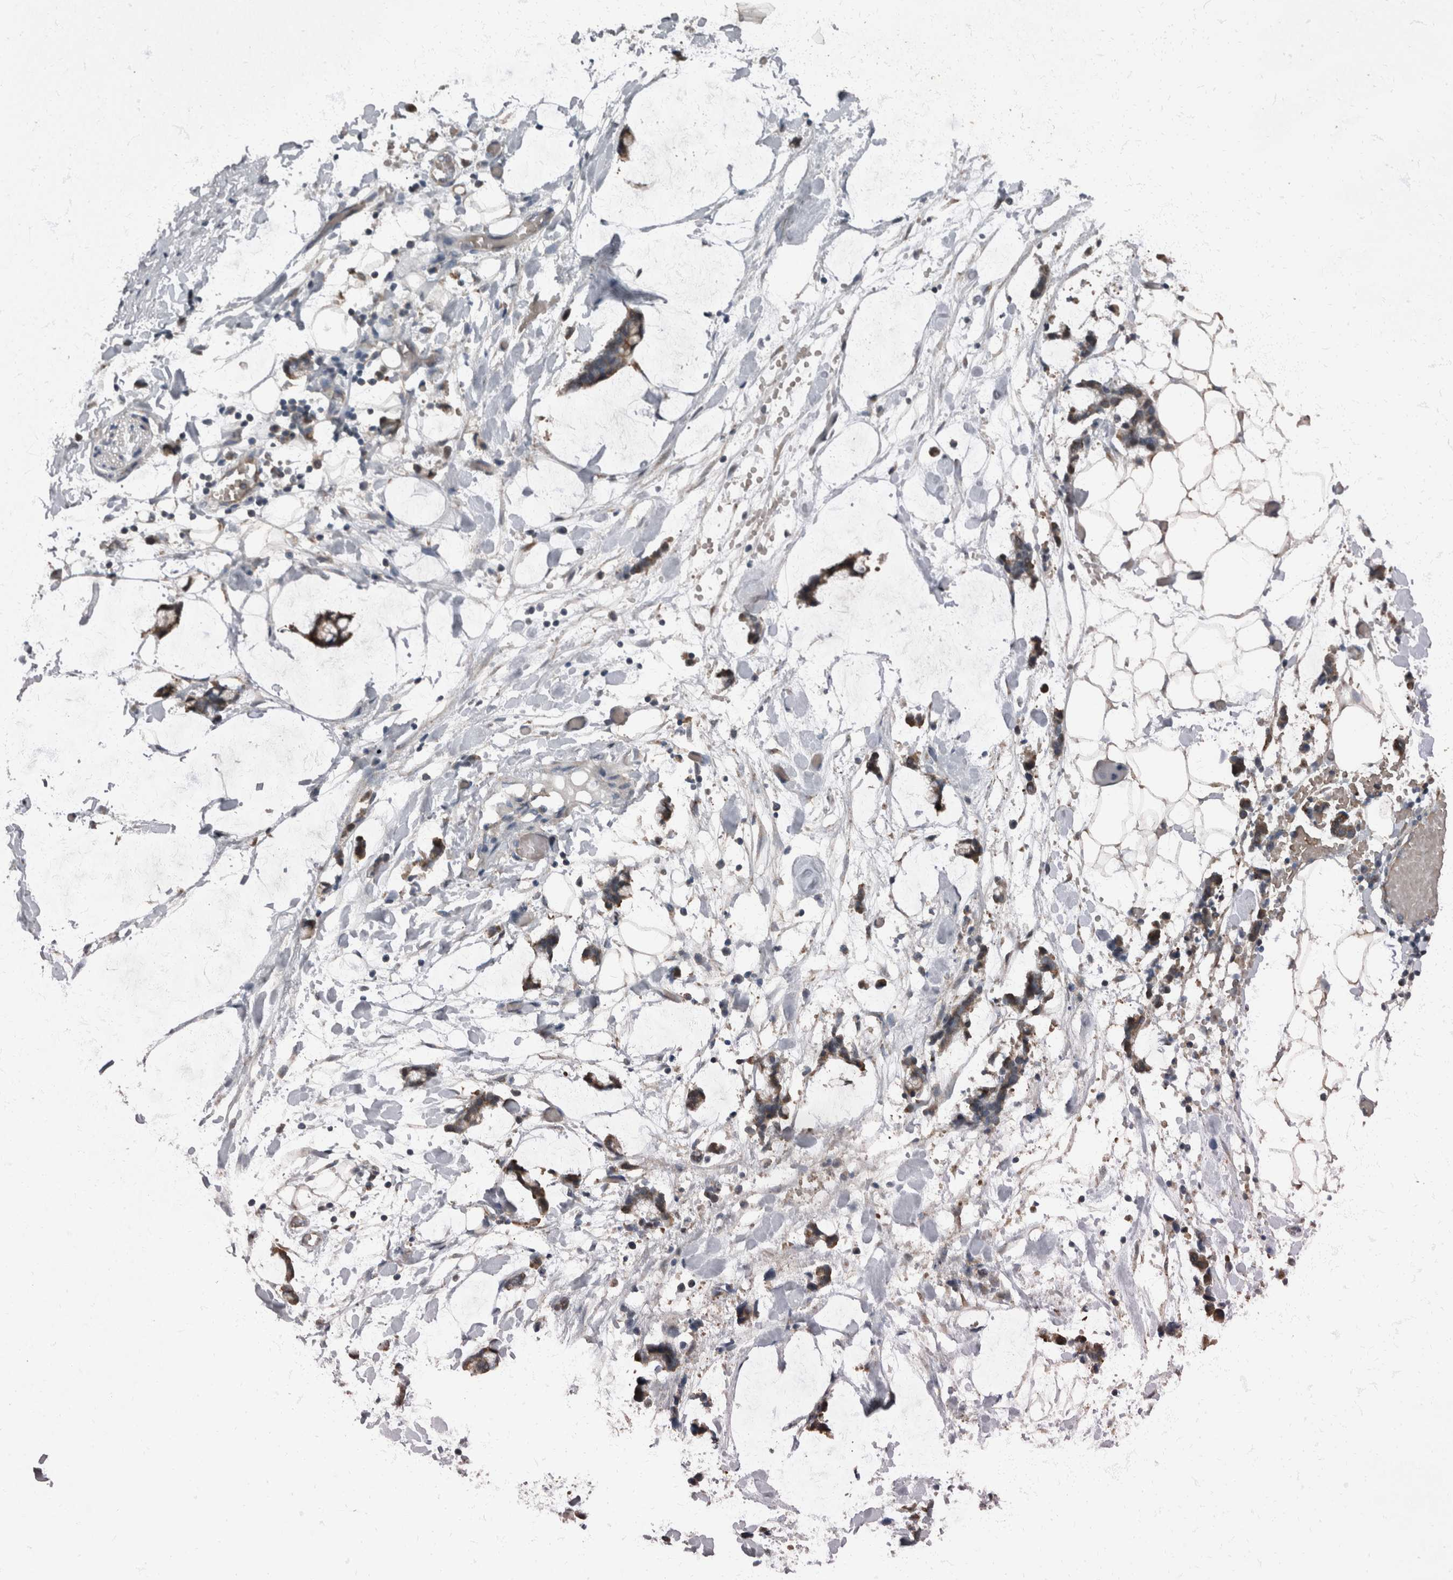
{"staining": {"intensity": "negative", "quantity": "none", "location": "none"}, "tissue": "adipose tissue", "cell_type": "Adipocytes", "image_type": "normal", "snomed": [{"axis": "morphology", "description": "Normal tissue, NOS"}, {"axis": "morphology", "description": "Adenocarcinoma, NOS"}, {"axis": "topography", "description": "Smooth muscle"}, {"axis": "topography", "description": "Colon"}], "caption": "Immunohistochemical staining of benign adipose tissue reveals no significant positivity in adipocytes. (Brightfield microscopy of DAB (3,3'-diaminobenzidine) immunohistochemistry (IHC) at high magnification).", "gene": "RABGGTB", "patient": {"sex": "male", "age": 14}}